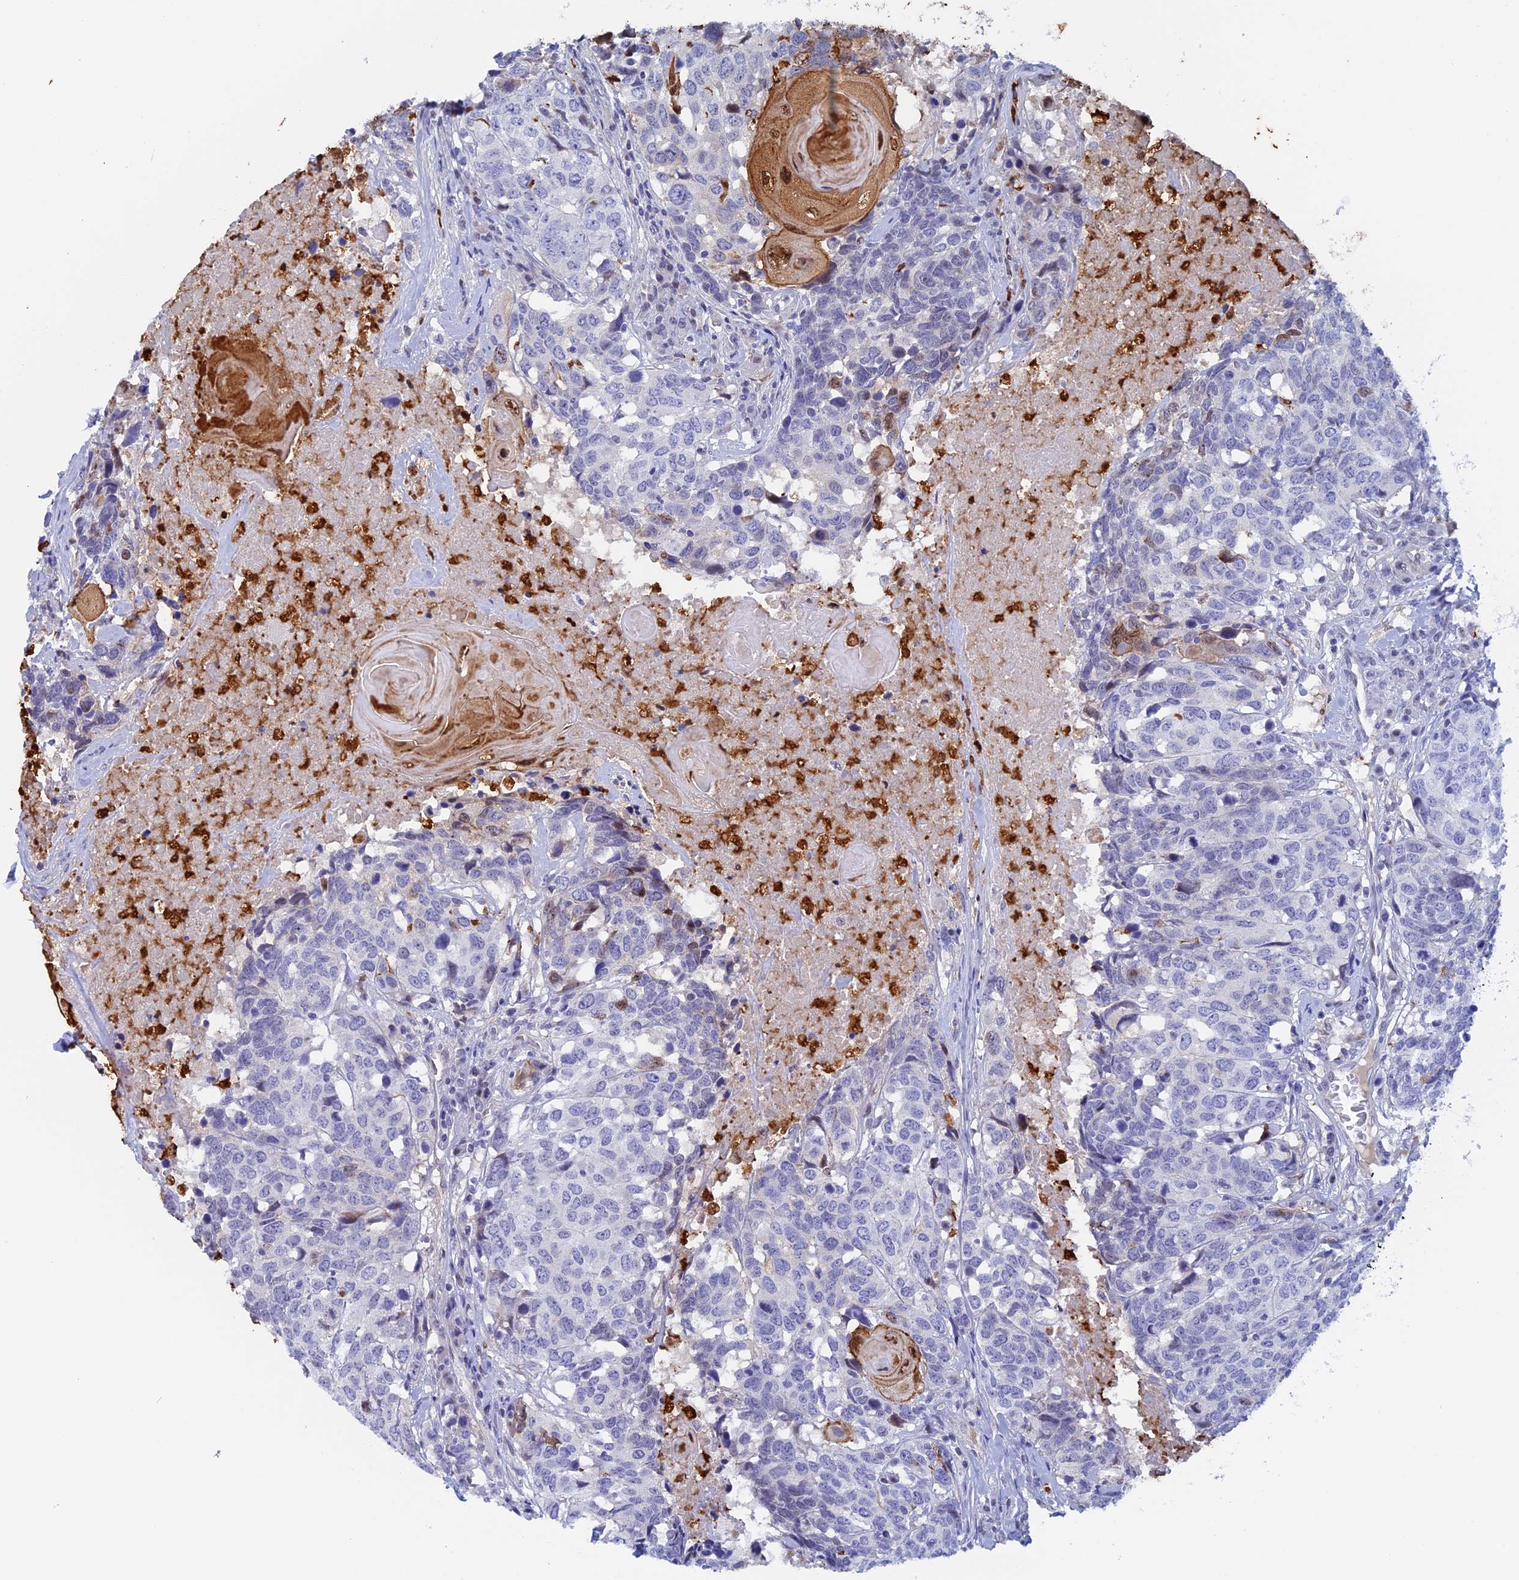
{"staining": {"intensity": "negative", "quantity": "none", "location": "none"}, "tissue": "head and neck cancer", "cell_type": "Tumor cells", "image_type": "cancer", "snomed": [{"axis": "morphology", "description": "Squamous cell carcinoma, NOS"}, {"axis": "topography", "description": "Head-Neck"}], "caption": "This is a micrograph of IHC staining of head and neck cancer (squamous cell carcinoma), which shows no expression in tumor cells.", "gene": "SLC26A1", "patient": {"sex": "male", "age": 66}}